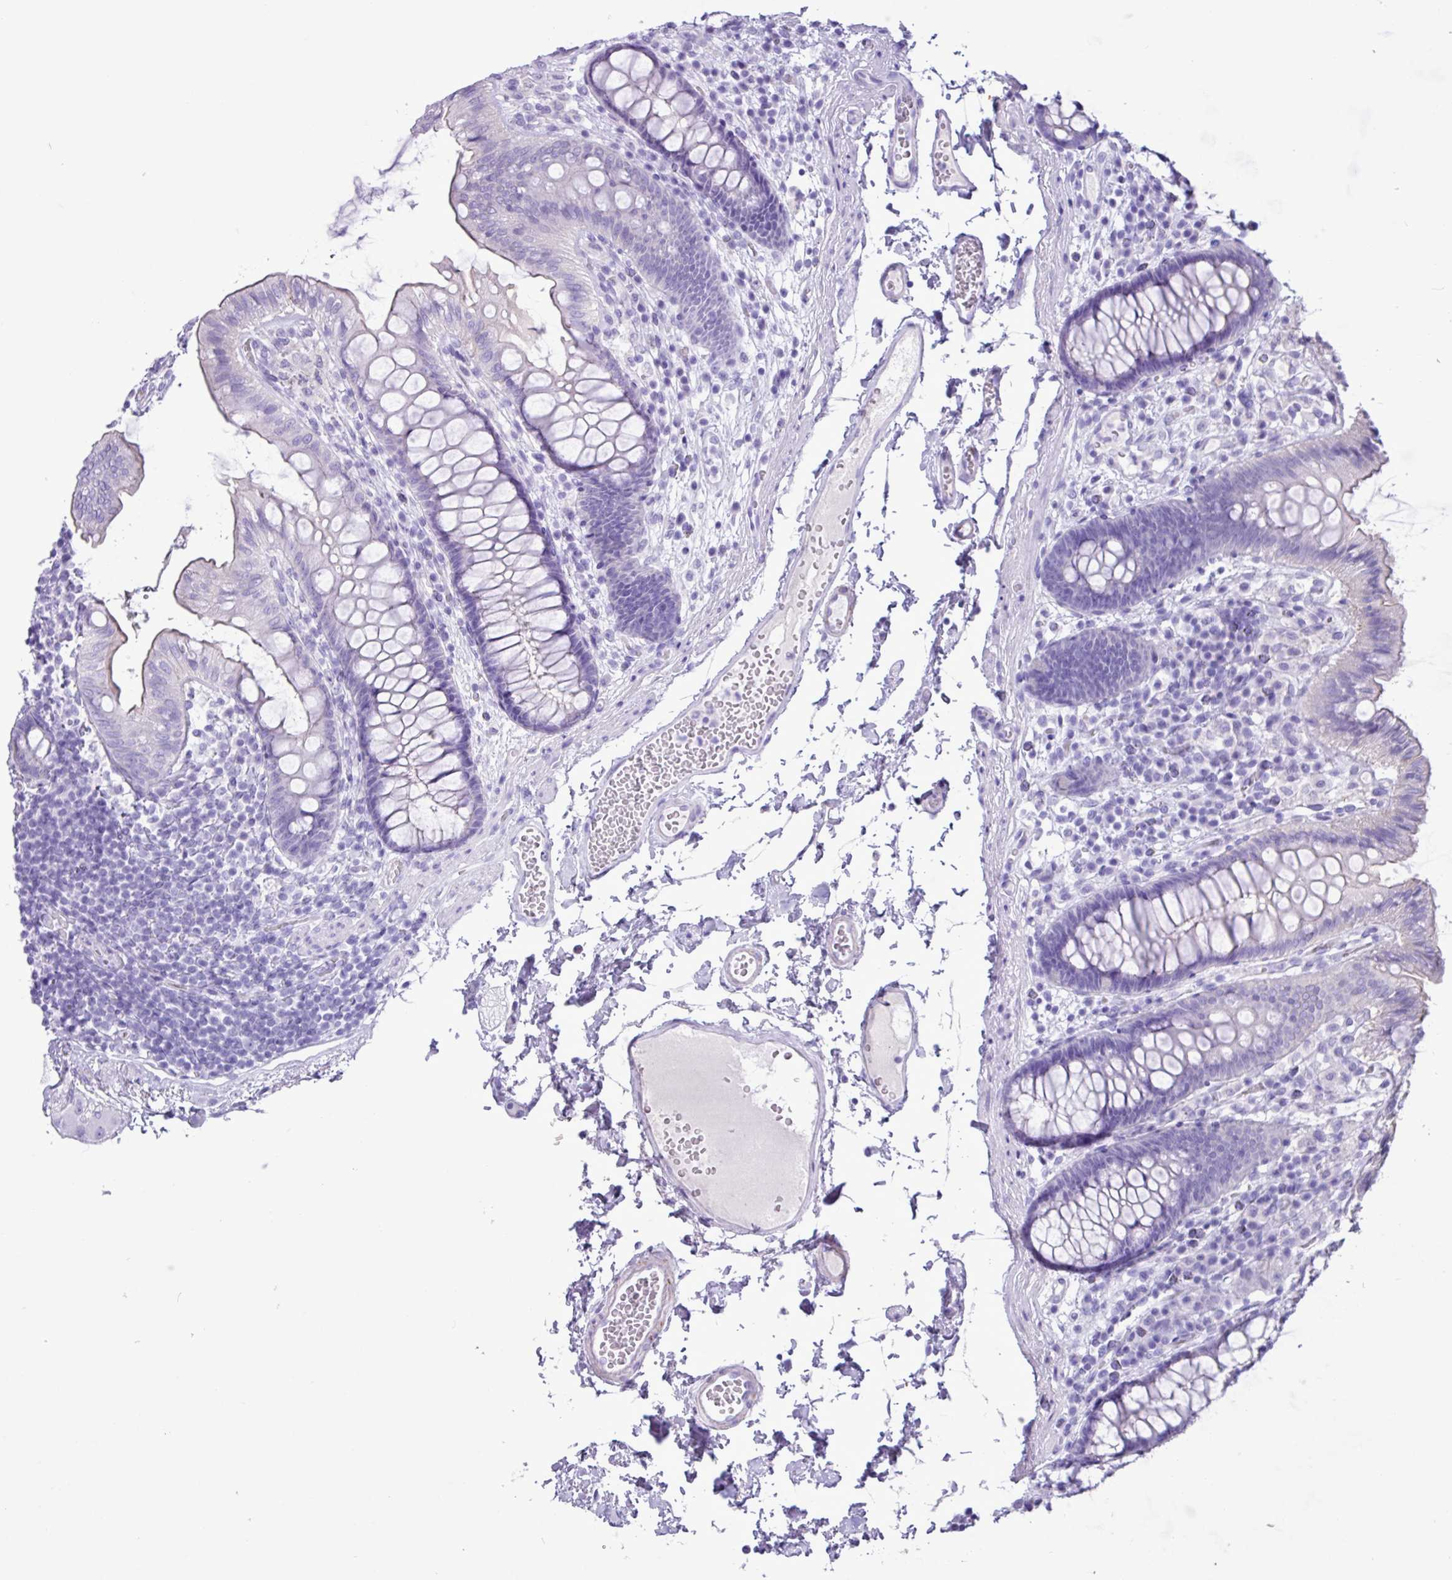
{"staining": {"intensity": "negative", "quantity": "none", "location": "none"}, "tissue": "colon", "cell_type": "Endothelial cells", "image_type": "normal", "snomed": [{"axis": "morphology", "description": "Normal tissue, NOS"}, {"axis": "topography", "description": "Colon"}], "caption": "Unremarkable colon was stained to show a protein in brown. There is no significant positivity in endothelial cells. (DAB (3,3'-diaminobenzidine) immunohistochemistry with hematoxylin counter stain).", "gene": "CKMT2", "patient": {"sex": "male", "age": 84}}